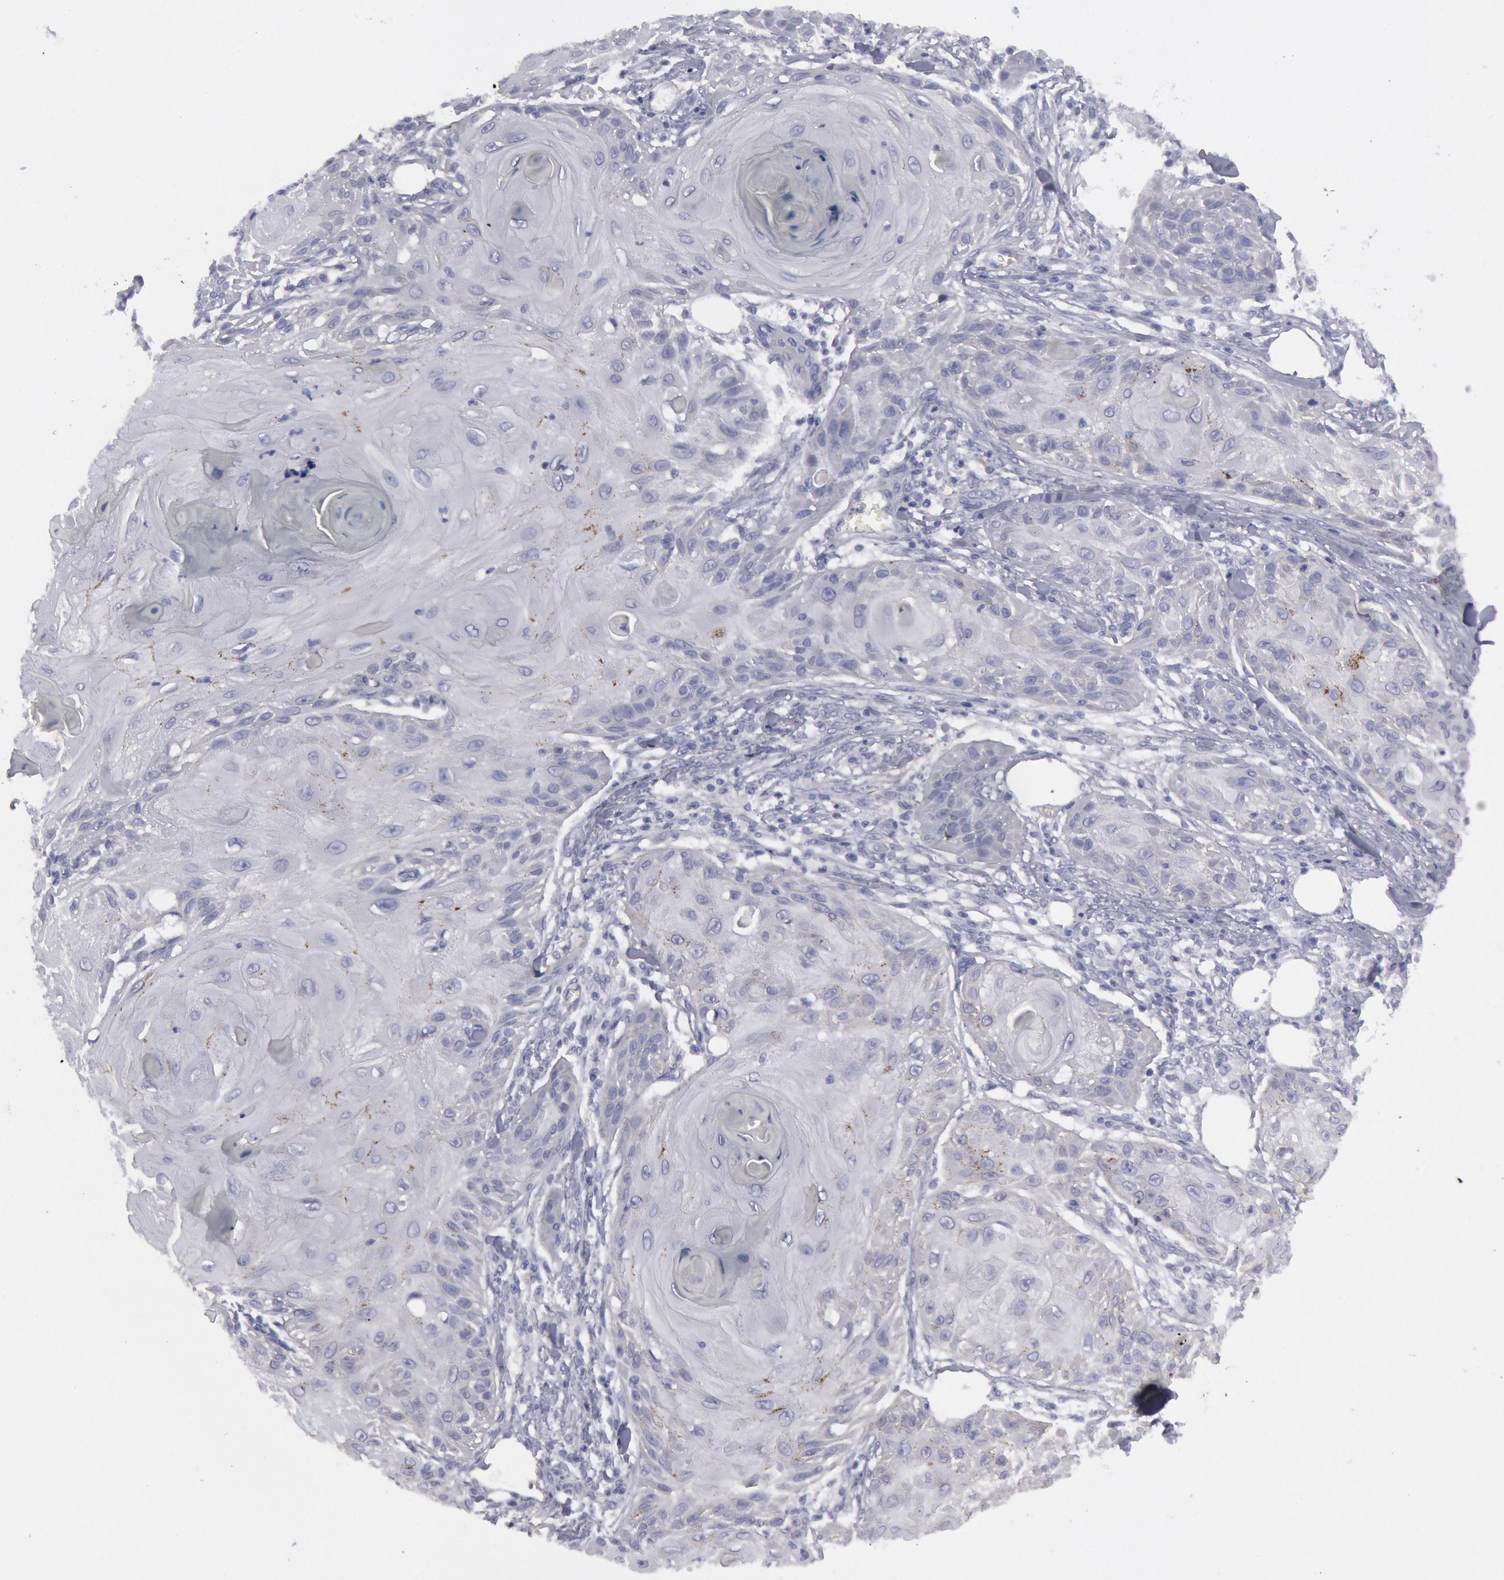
{"staining": {"intensity": "weak", "quantity": "<25%", "location": "cytoplasmic/membranous"}, "tissue": "skin cancer", "cell_type": "Tumor cells", "image_type": "cancer", "snomed": [{"axis": "morphology", "description": "Squamous cell carcinoma, NOS"}, {"axis": "topography", "description": "Skin"}], "caption": "Protein analysis of skin squamous cell carcinoma demonstrates no significant staining in tumor cells.", "gene": "FHL1", "patient": {"sex": "female", "age": 88}}